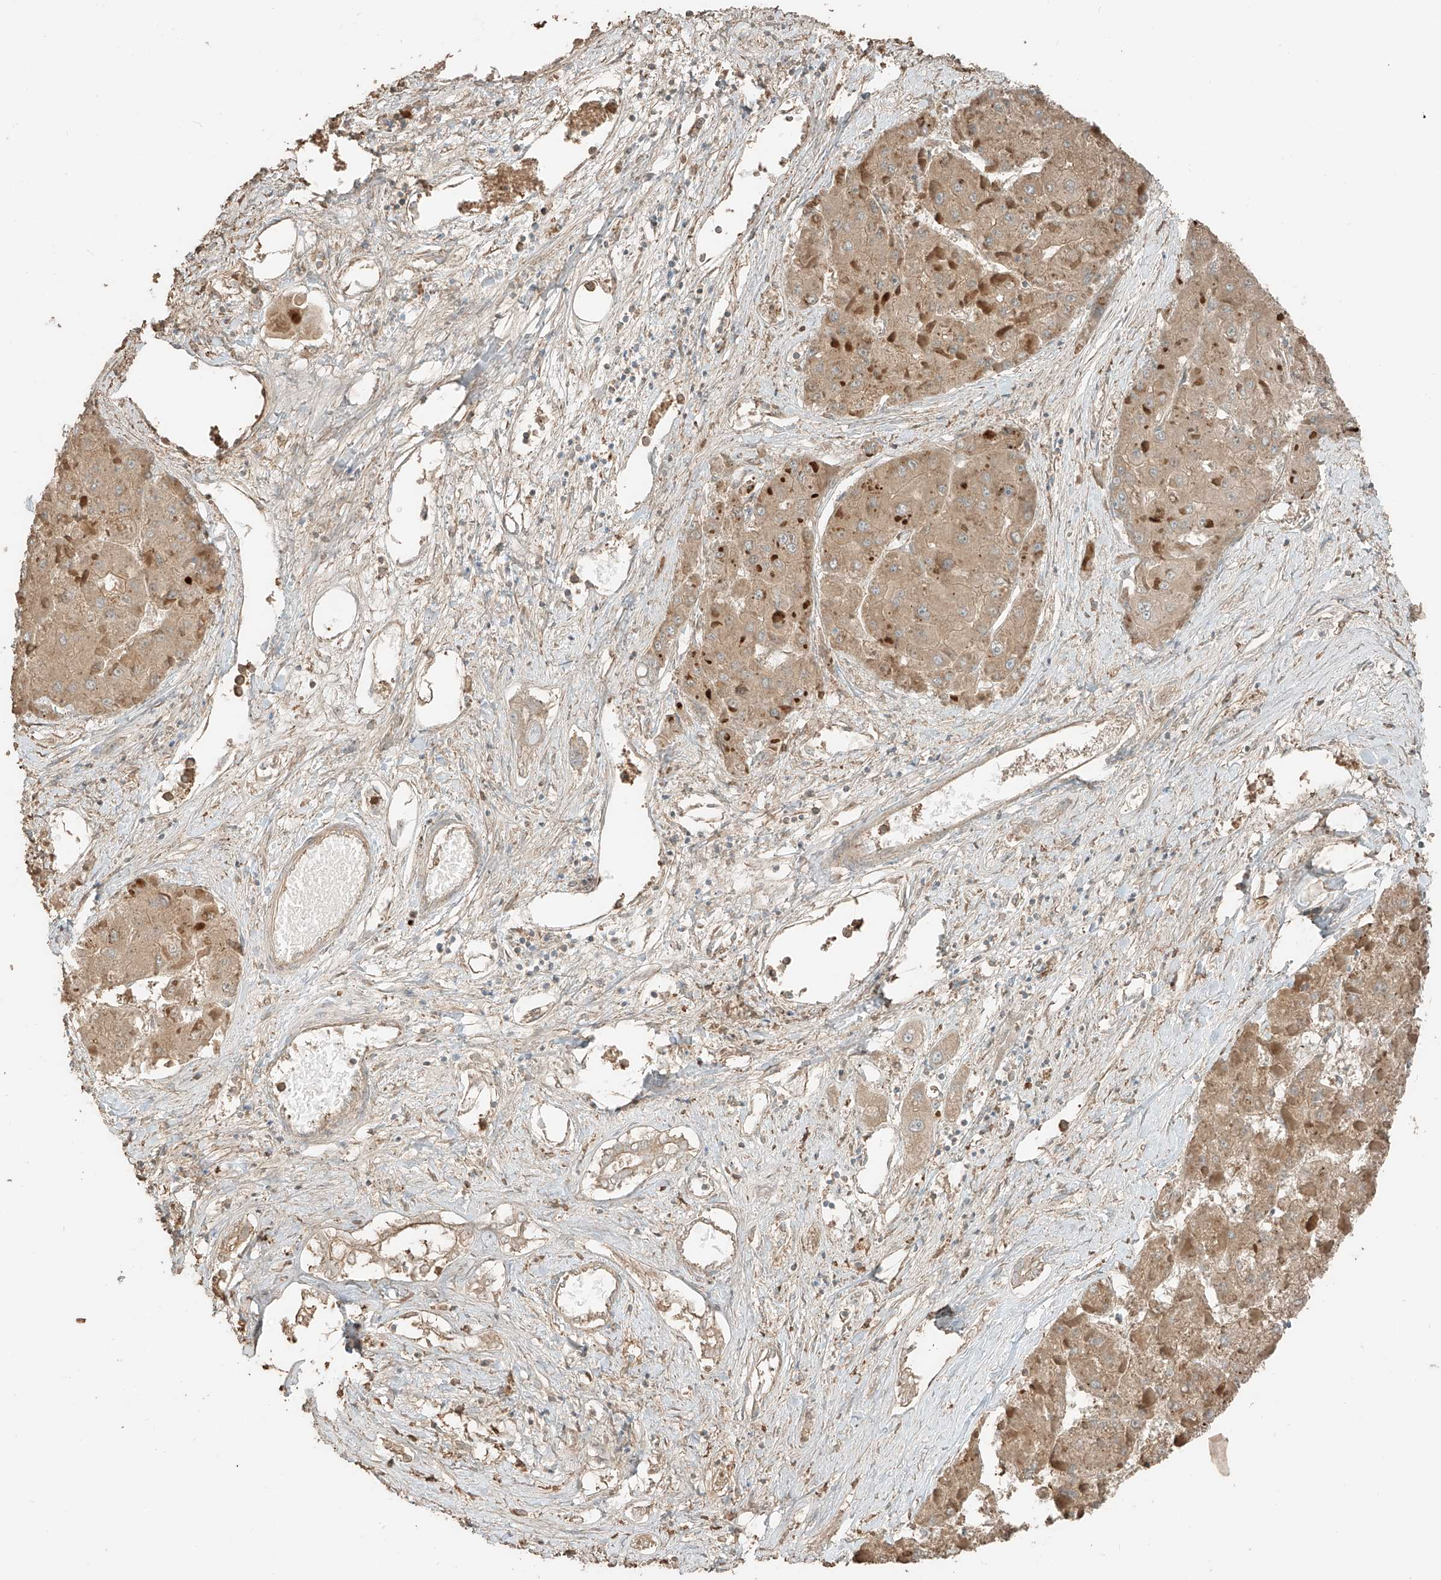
{"staining": {"intensity": "moderate", "quantity": ">75%", "location": "cytoplasmic/membranous"}, "tissue": "liver cancer", "cell_type": "Tumor cells", "image_type": "cancer", "snomed": [{"axis": "morphology", "description": "Carcinoma, Hepatocellular, NOS"}, {"axis": "topography", "description": "Liver"}], "caption": "Protein expression analysis of human liver hepatocellular carcinoma reveals moderate cytoplasmic/membranous staining in about >75% of tumor cells.", "gene": "RFTN2", "patient": {"sex": "female", "age": 73}}